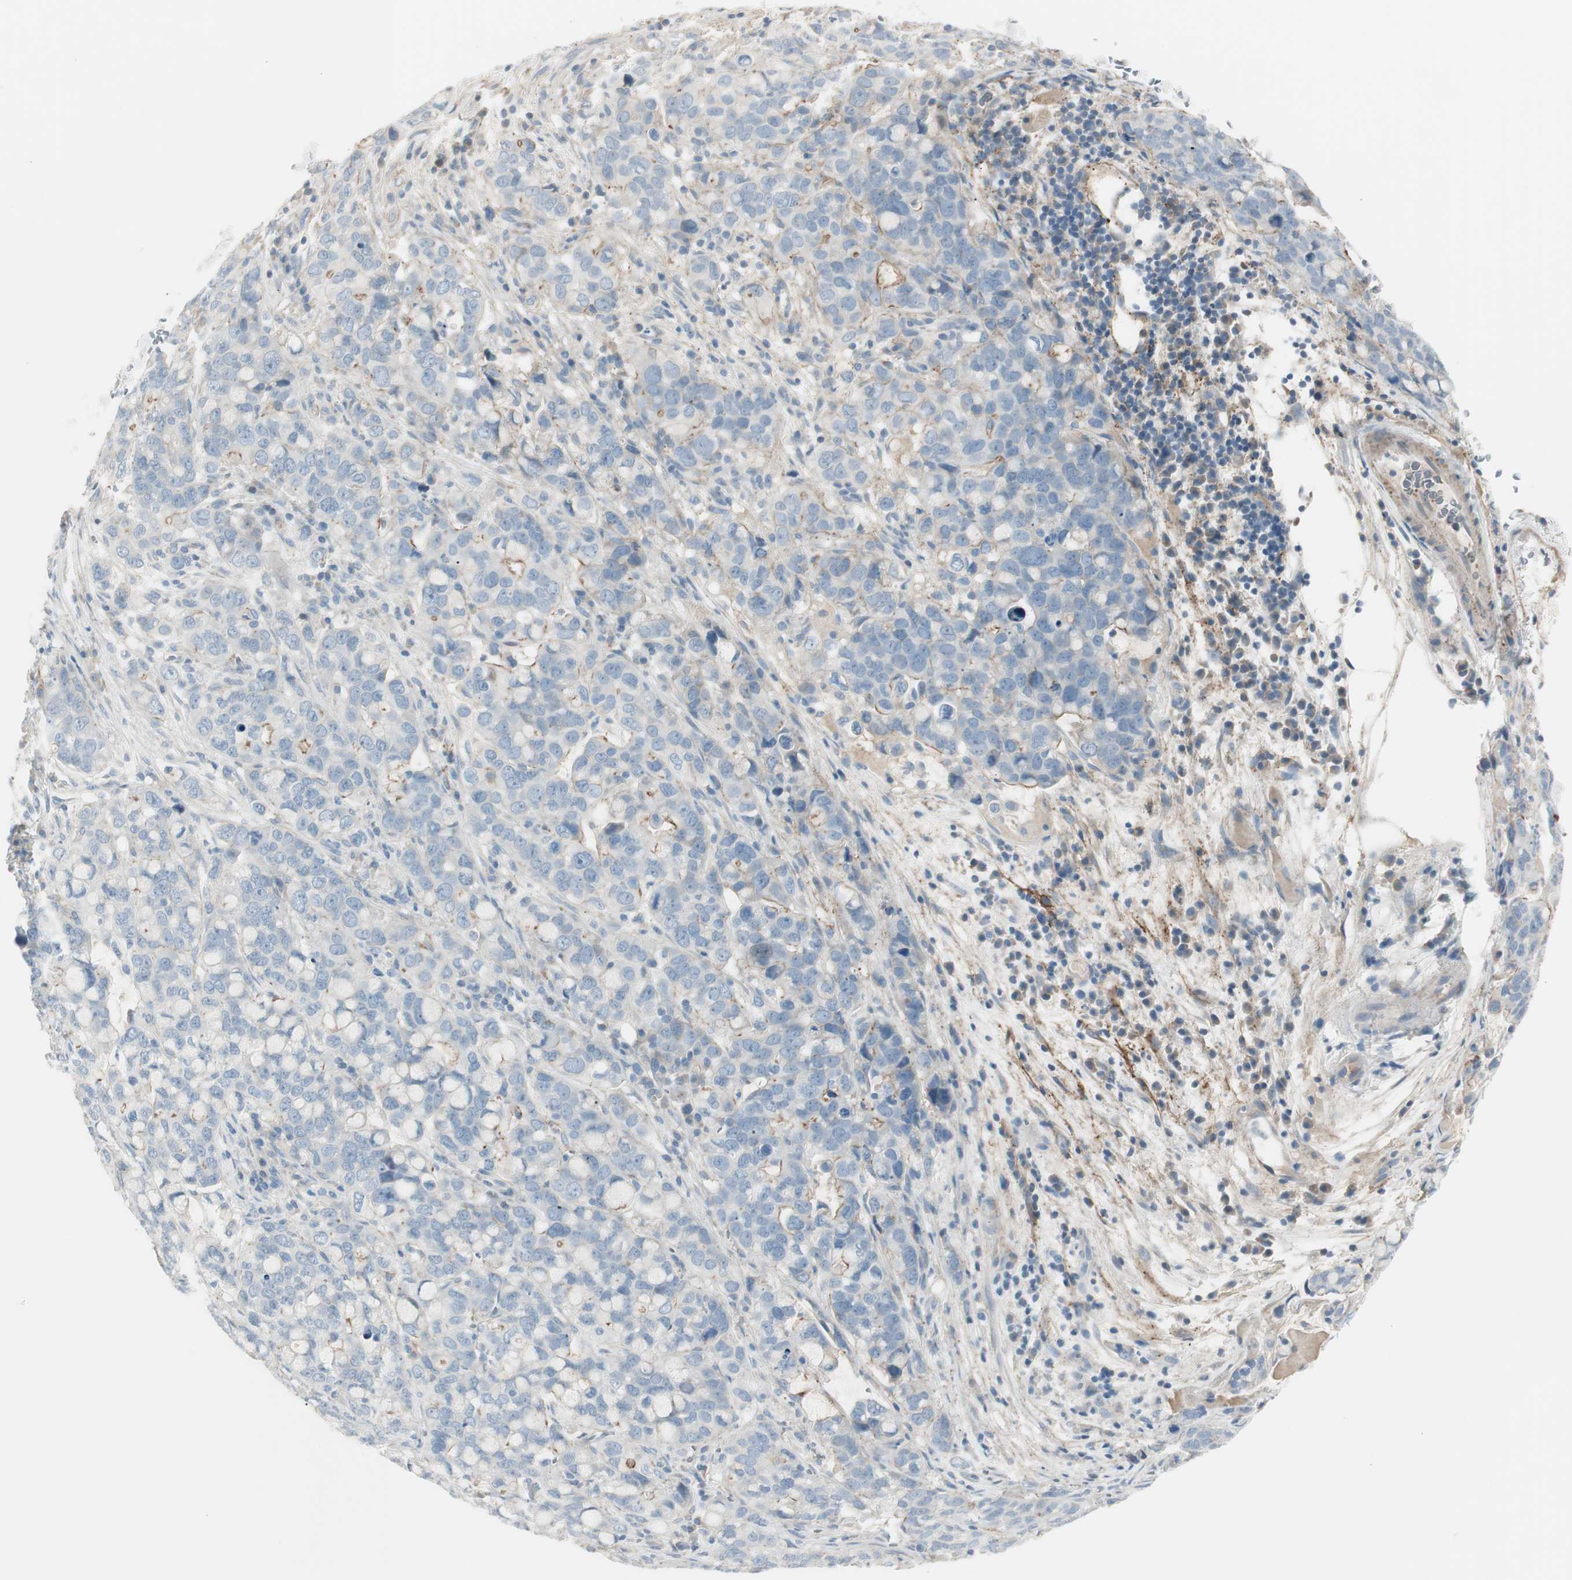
{"staining": {"intensity": "weak", "quantity": "<25%", "location": "cytoplasmic/membranous"}, "tissue": "stomach cancer", "cell_type": "Tumor cells", "image_type": "cancer", "snomed": [{"axis": "morphology", "description": "Adenocarcinoma, NOS"}, {"axis": "topography", "description": "Stomach, lower"}], "caption": "There is no significant positivity in tumor cells of stomach cancer (adenocarcinoma). (DAB (3,3'-diaminobenzidine) immunohistochemistry visualized using brightfield microscopy, high magnification).", "gene": "CACNA2D1", "patient": {"sex": "male", "age": 84}}